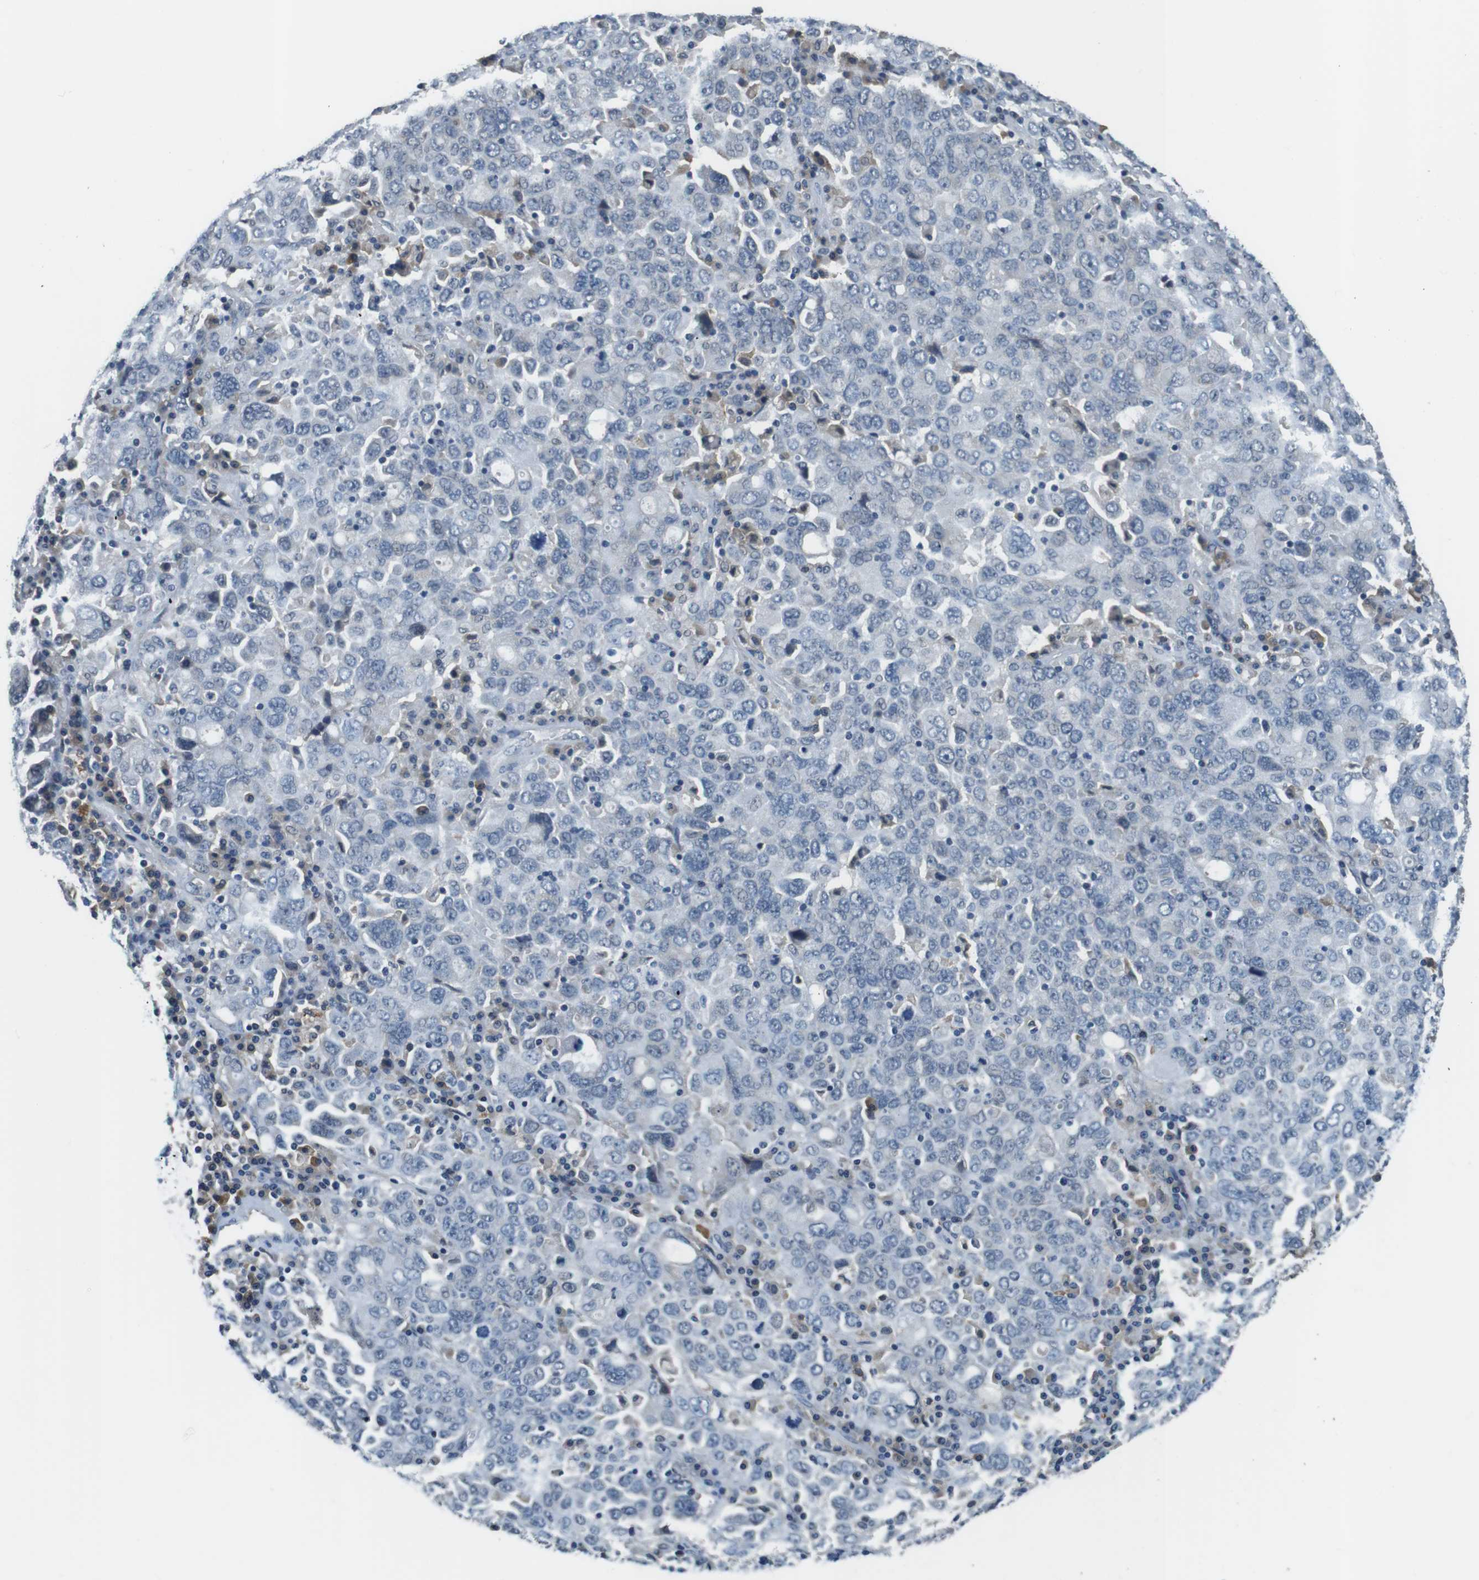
{"staining": {"intensity": "negative", "quantity": "none", "location": "none"}, "tissue": "ovarian cancer", "cell_type": "Tumor cells", "image_type": "cancer", "snomed": [{"axis": "morphology", "description": "Carcinoma, endometroid"}, {"axis": "topography", "description": "Ovary"}], "caption": "Photomicrograph shows no significant protein staining in tumor cells of ovarian cancer.", "gene": "CD163L1", "patient": {"sex": "female", "age": 62}}